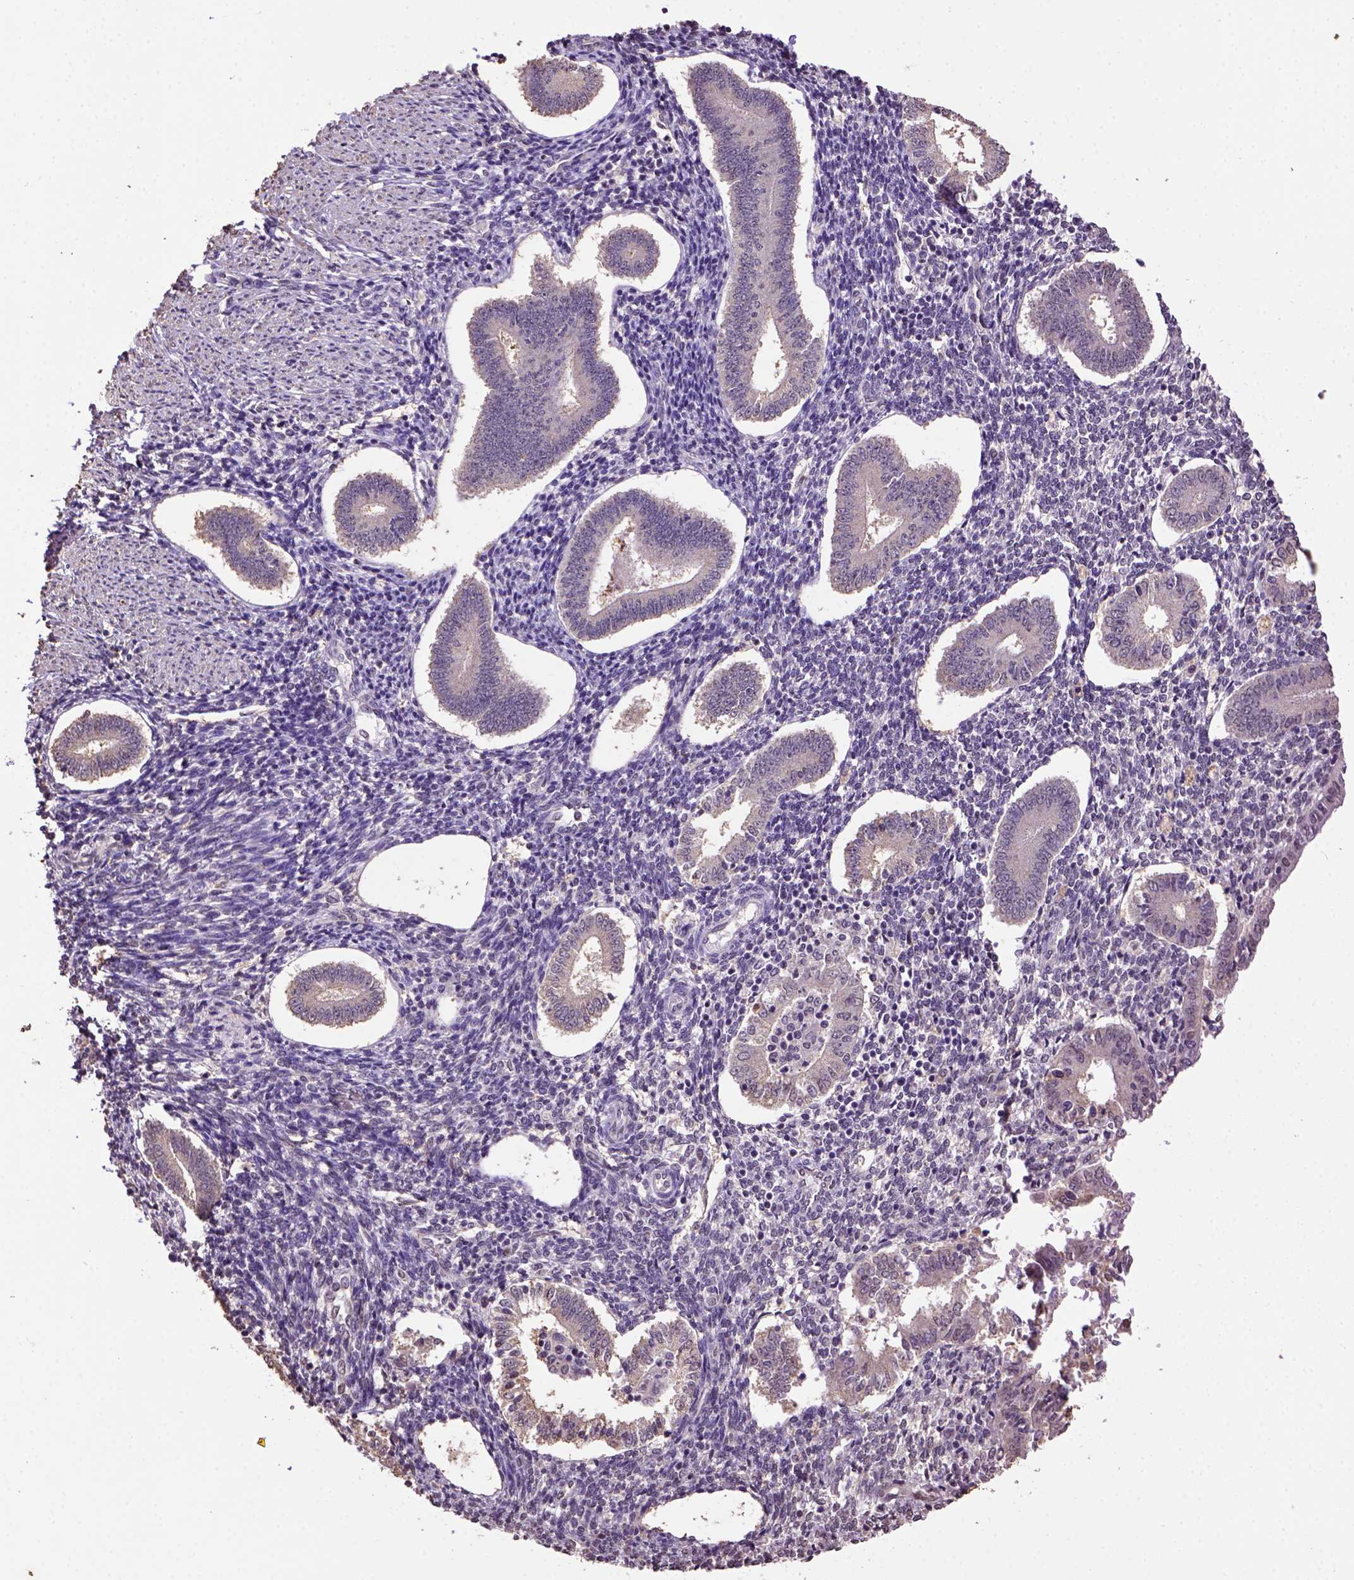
{"staining": {"intensity": "negative", "quantity": "none", "location": "none"}, "tissue": "endometrium", "cell_type": "Cells in endometrial stroma", "image_type": "normal", "snomed": [{"axis": "morphology", "description": "Normal tissue, NOS"}, {"axis": "topography", "description": "Endometrium"}], "caption": "Normal endometrium was stained to show a protein in brown. There is no significant expression in cells in endometrial stroma. Brightfield microscopy of immunohistochemistry (IHC) stained with DAB (brown) and hematoxylin (blue), captured at high magnification.", "gene": "WDR17", "patient": {"sex": "female", "age": 40}}